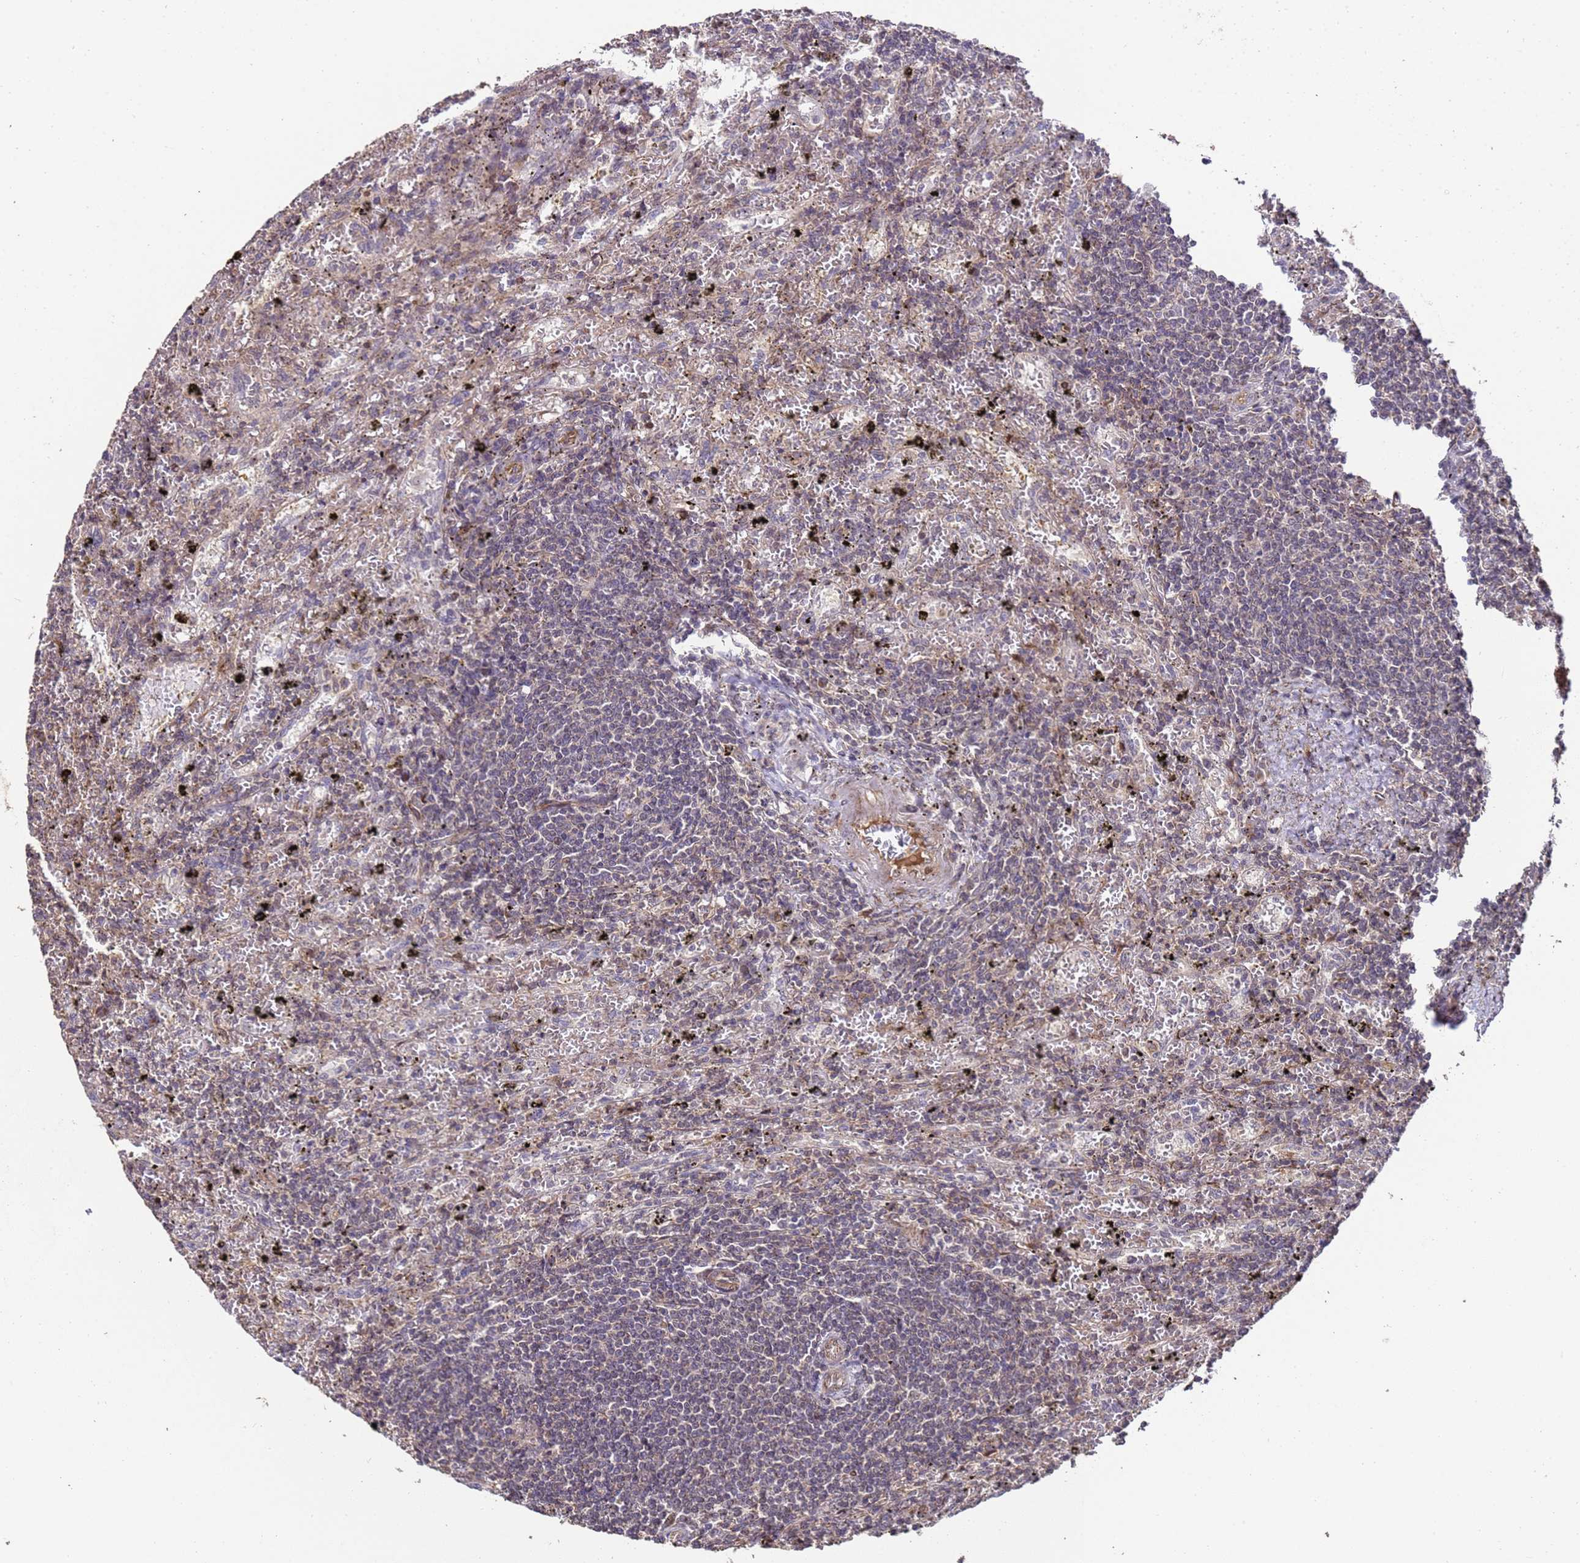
{"staining": {"intensity": "negative", "quantity": "none", "location": "none"}, "tissue": "lymphoma", "cell_type": "Tumor cells", "image_type": "cancer", "snomed": [{"axis": "morphology", "description": "Malignant lymphoma, non-Hodgkin's type, Low grade"}, {"axis": "topography", "description": "Spleen"}], "caption": "High magnification brightfield microscopy of malignant lymphoma, non-Hodgkin's type (low-grade) stained with DAB (3,3'-diaminobenzidine) (brown) and counterstained with hematoxylin (blue): tumor cells show no significant expression.", "gene": "PRODH", "patient": {"sex": "male", "age": 76}}